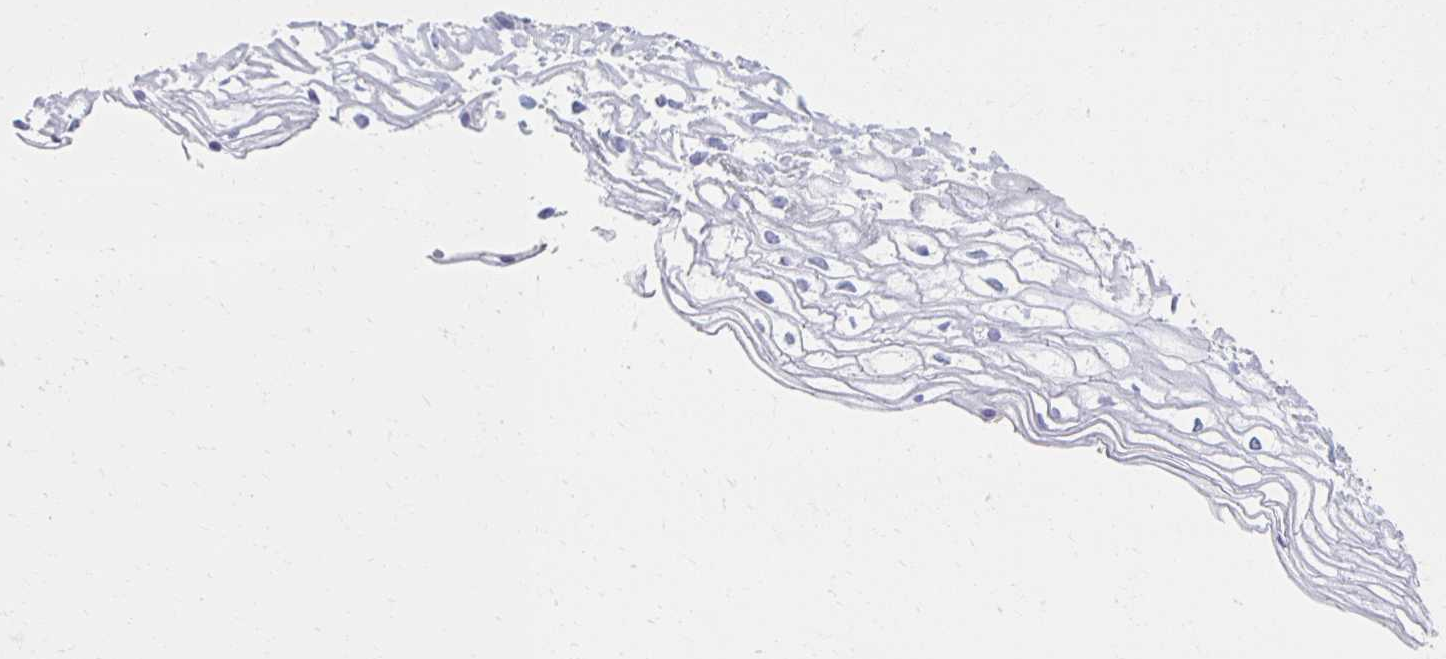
{"staining": {"intensity": "negative", "quantity": "none", "location": "none"}, "tissue": "cervix", "cell_type": "Glandular cells", "image_type": "normal", "snomed": [{"axis": "morphology", "description": "Normal tissue, NOS"}, {"axis": "topography", "description": "Cervix"}], "caption": "IHC image of normal cervix: cervix stained with DAB shows no significant protein staining in glandular cells.", "gene": "TEX44", "patient": {"sex": "female", "age": 36}}